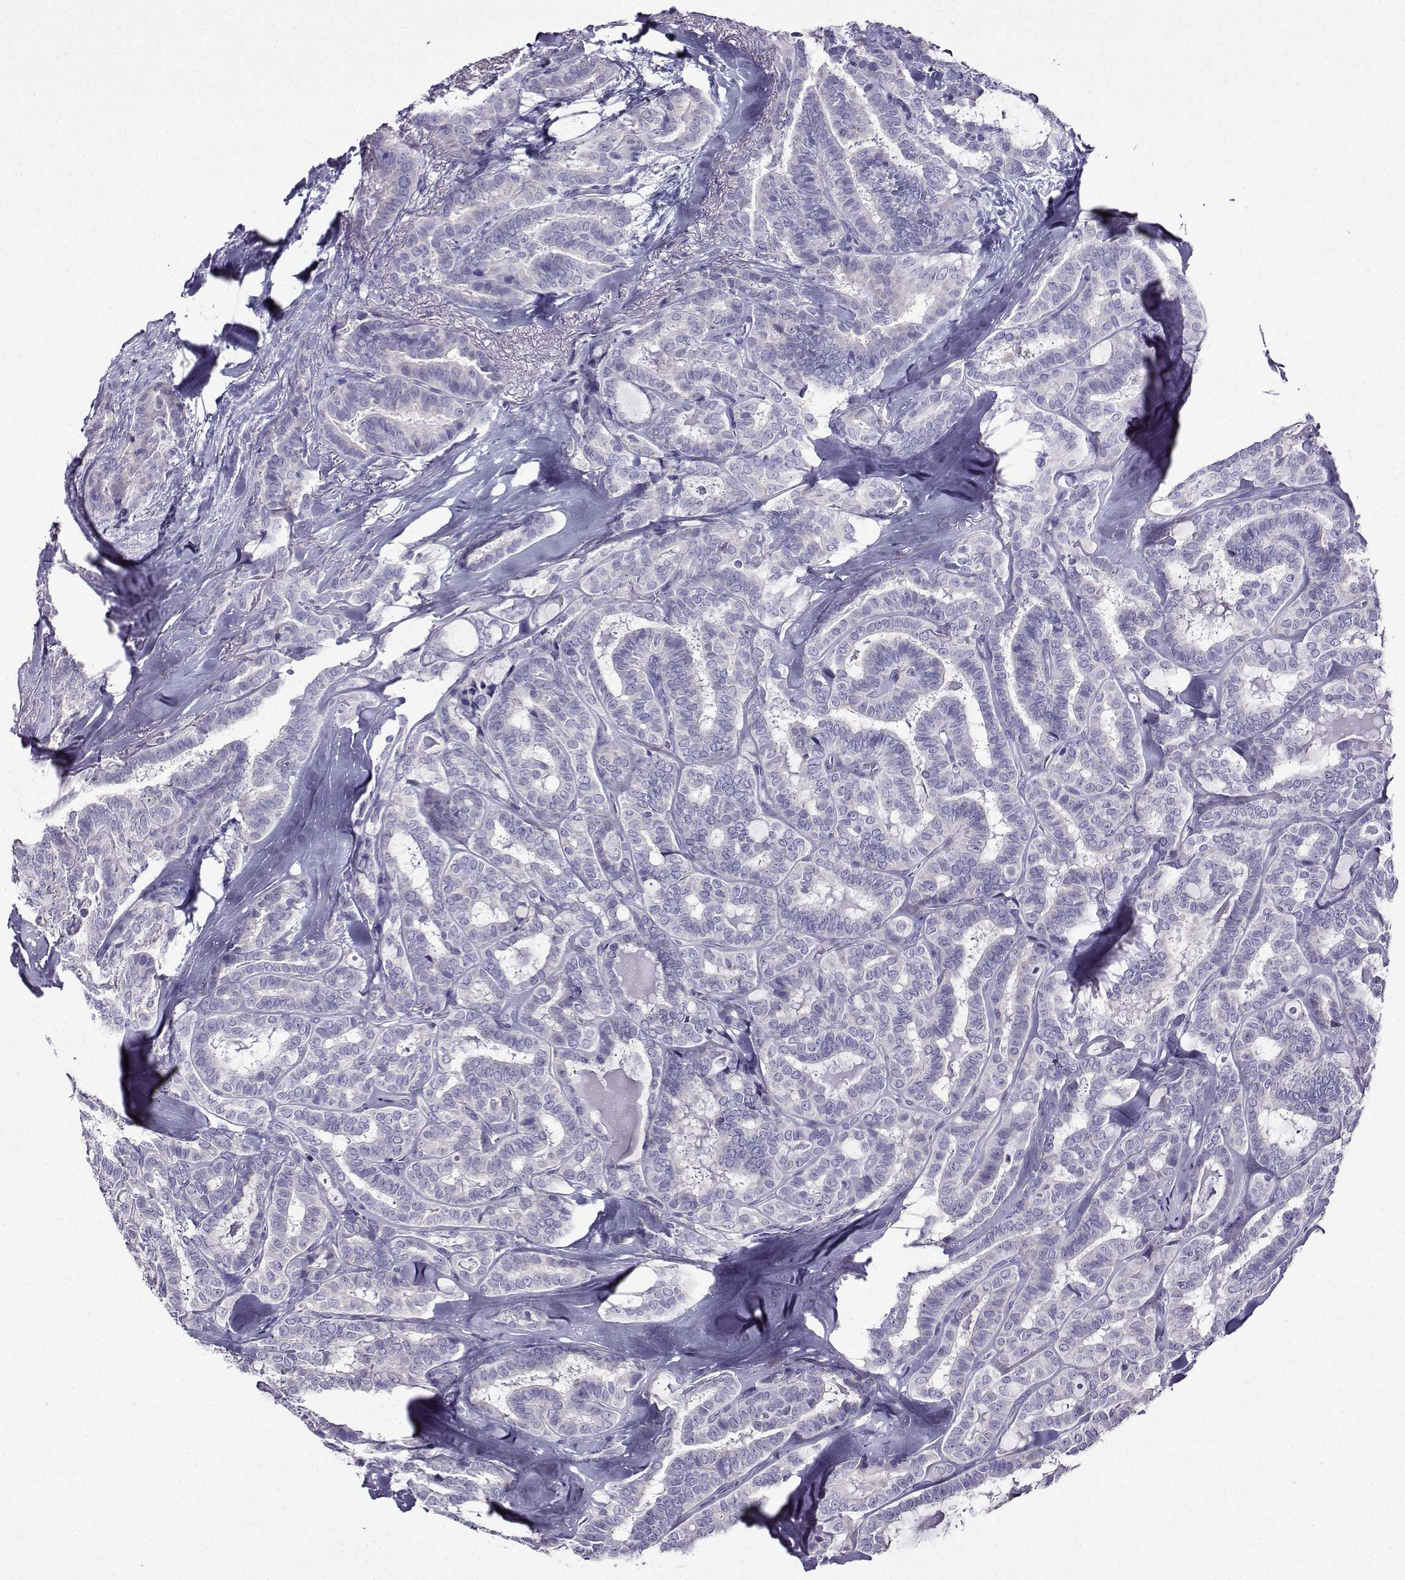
{"staining": {"intensity": "negative", "quantity": "none", "location": "none"}, "tissue": "thyroid cancer", "cell_type": "Tumor cells", "image_type": "cancer", "snomed": [{"axis": "morphology", "description": "Papillary adenocarcinoma, NOS"}, {"axis": "topography", "description": "Thyroid gland"}], "caption": "IHC histopathology image of human papillary adenocarcinoma (thyroid) stained for a protein (brown), which shows no positivity in tumor cells.", "gene": "TMEM266", "patient": {"sex": "female", "age": 39}}